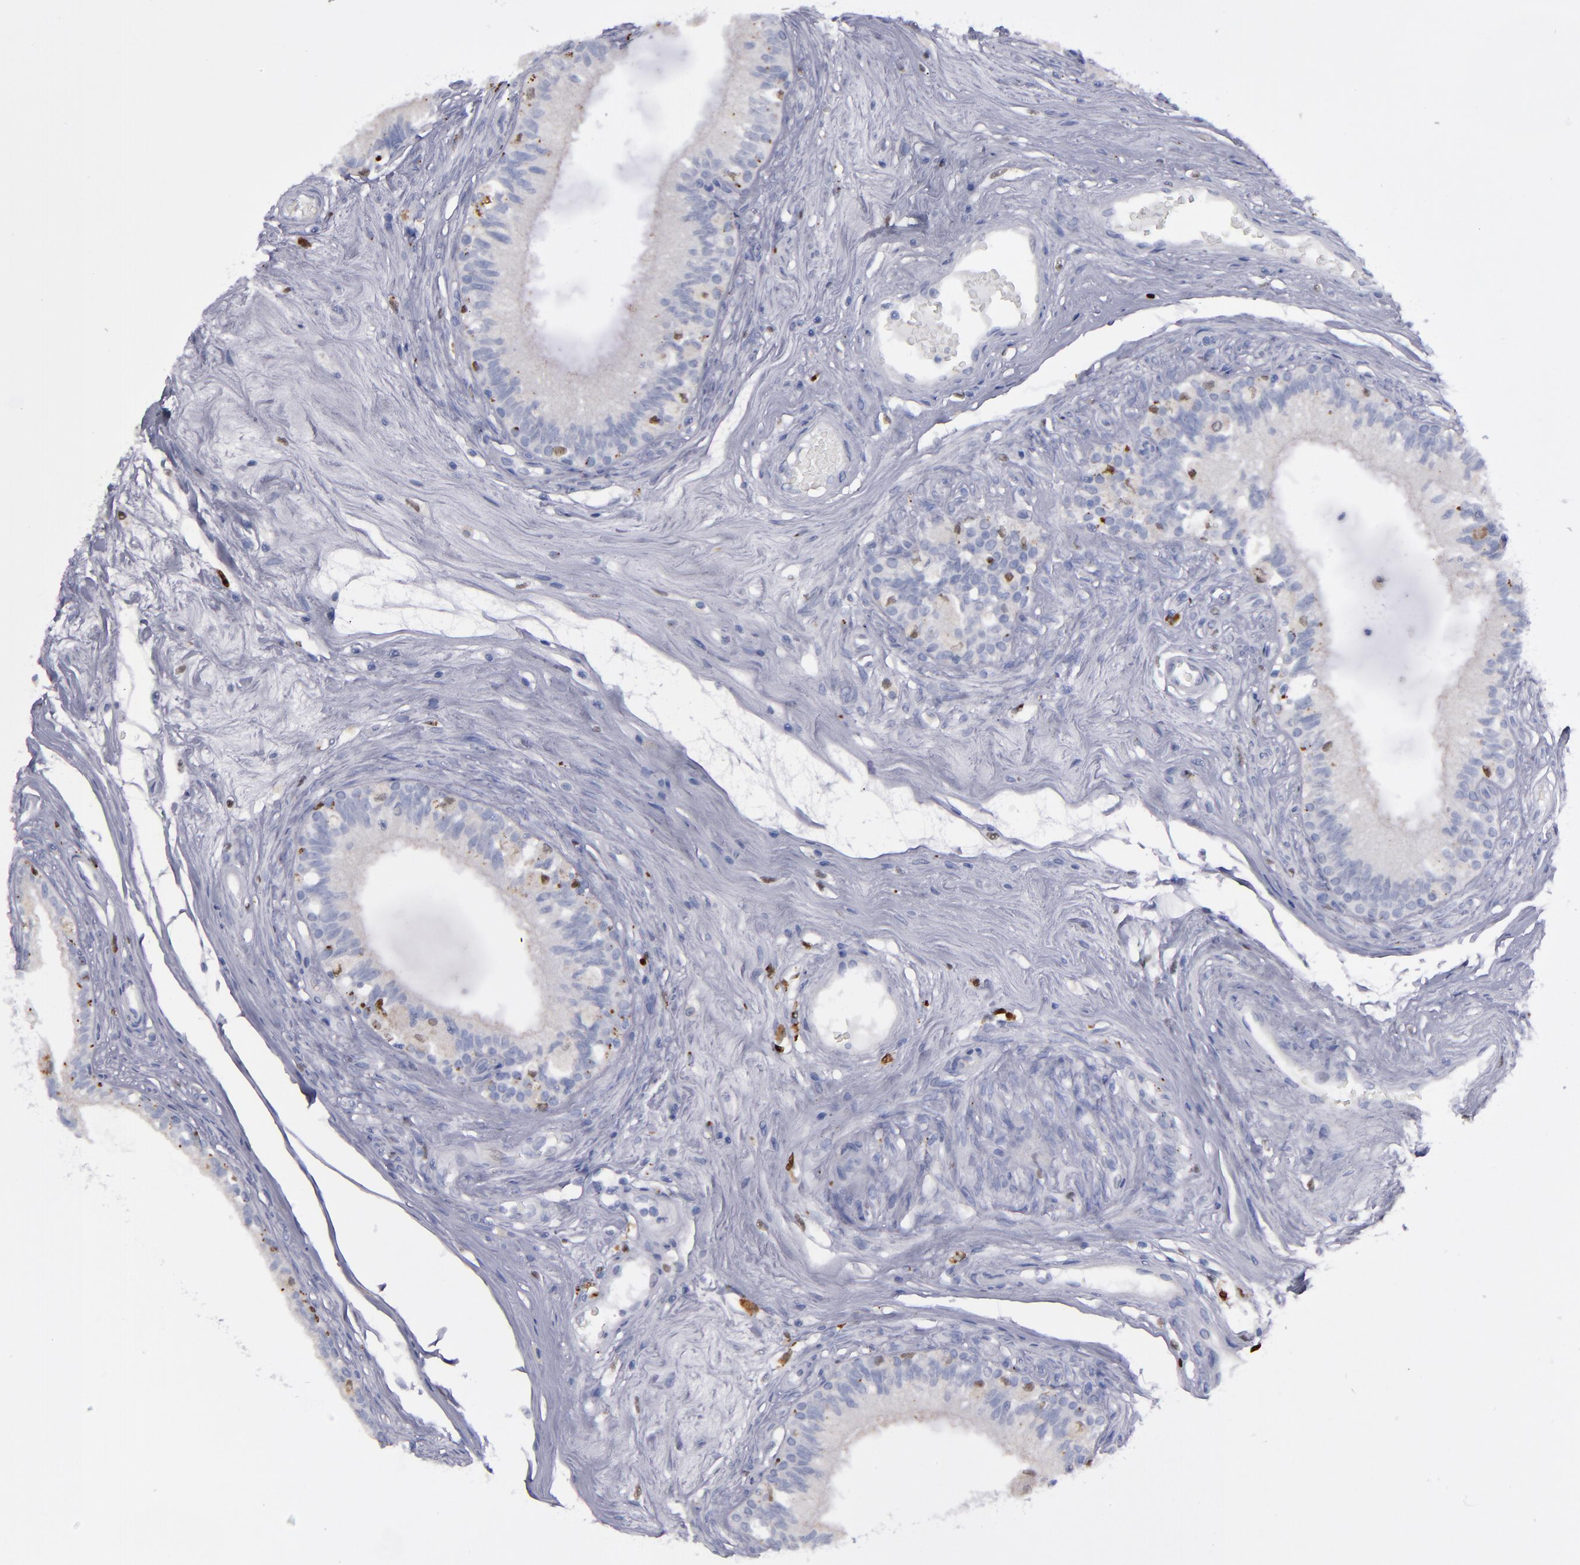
{"staining": {"intensity": "negative", "quantity": "none", "location": "none"}, "tissue": "epididymis", "cell_type": "Glandular cells", "image_type": "normal", "snomed": [{"axis": "morphology", "description": "Normal tissue, NOS"}, {"axis": "morphology", "description": "Inflammation, NOS"}, {"axis": "topography", "description": "Epididymis"}], "caption": "Immunohistochemistry (IHC) image of normal epididymis: human epididymis stained with DAB (3,3'-diaminobenzidine) displays no significant protein staining in glandular cells. (DAB IHC visualized using brightfield microscopy, high magnification).", "gene": "IRF8", "patient": {"sex": "male", "age": 84}}